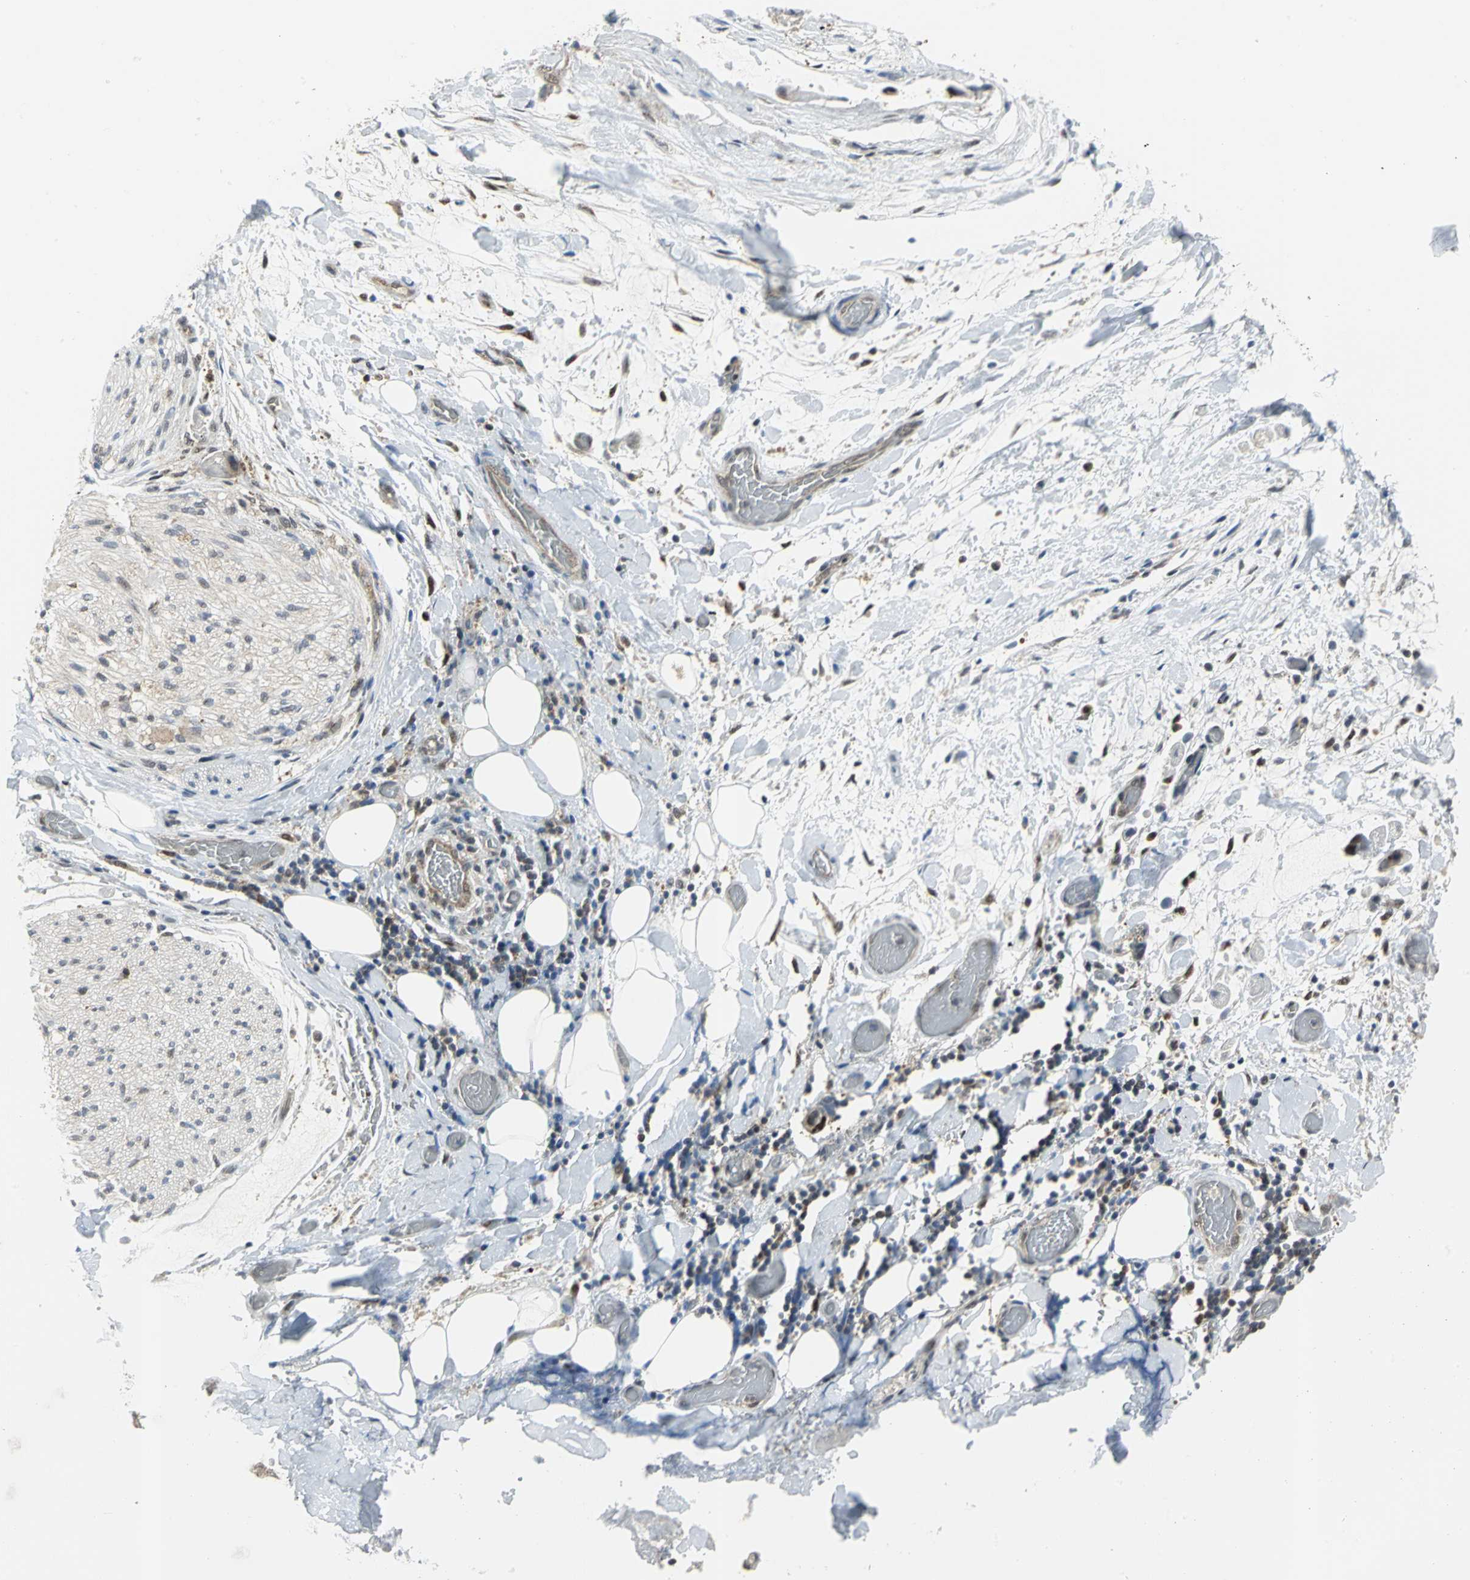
{"staining": {"intensity": "negative", "quantity": "none", "location": "none"}, "tissue": "adipose tissue", "cell_type": "Adipocytes", "image_type": "normal", "snomed": [{"axis": "morphology", "description": "Normal tissue, NOS"}, {"axis": "morphology", "description": "Cholangiocarcinoma"}, {"axis": "topography", "description": "Liver"}, {"axis": "topography", "description": "Peripheral nerve tissue"}], "caption": "Immunohistochemical staining of benign human adipose tissue reveals no significant expression in adipocytes. Nuclei are stained in blue.", "gene": "PSMA4", "patient": {"sex": "male", "age": 50}}